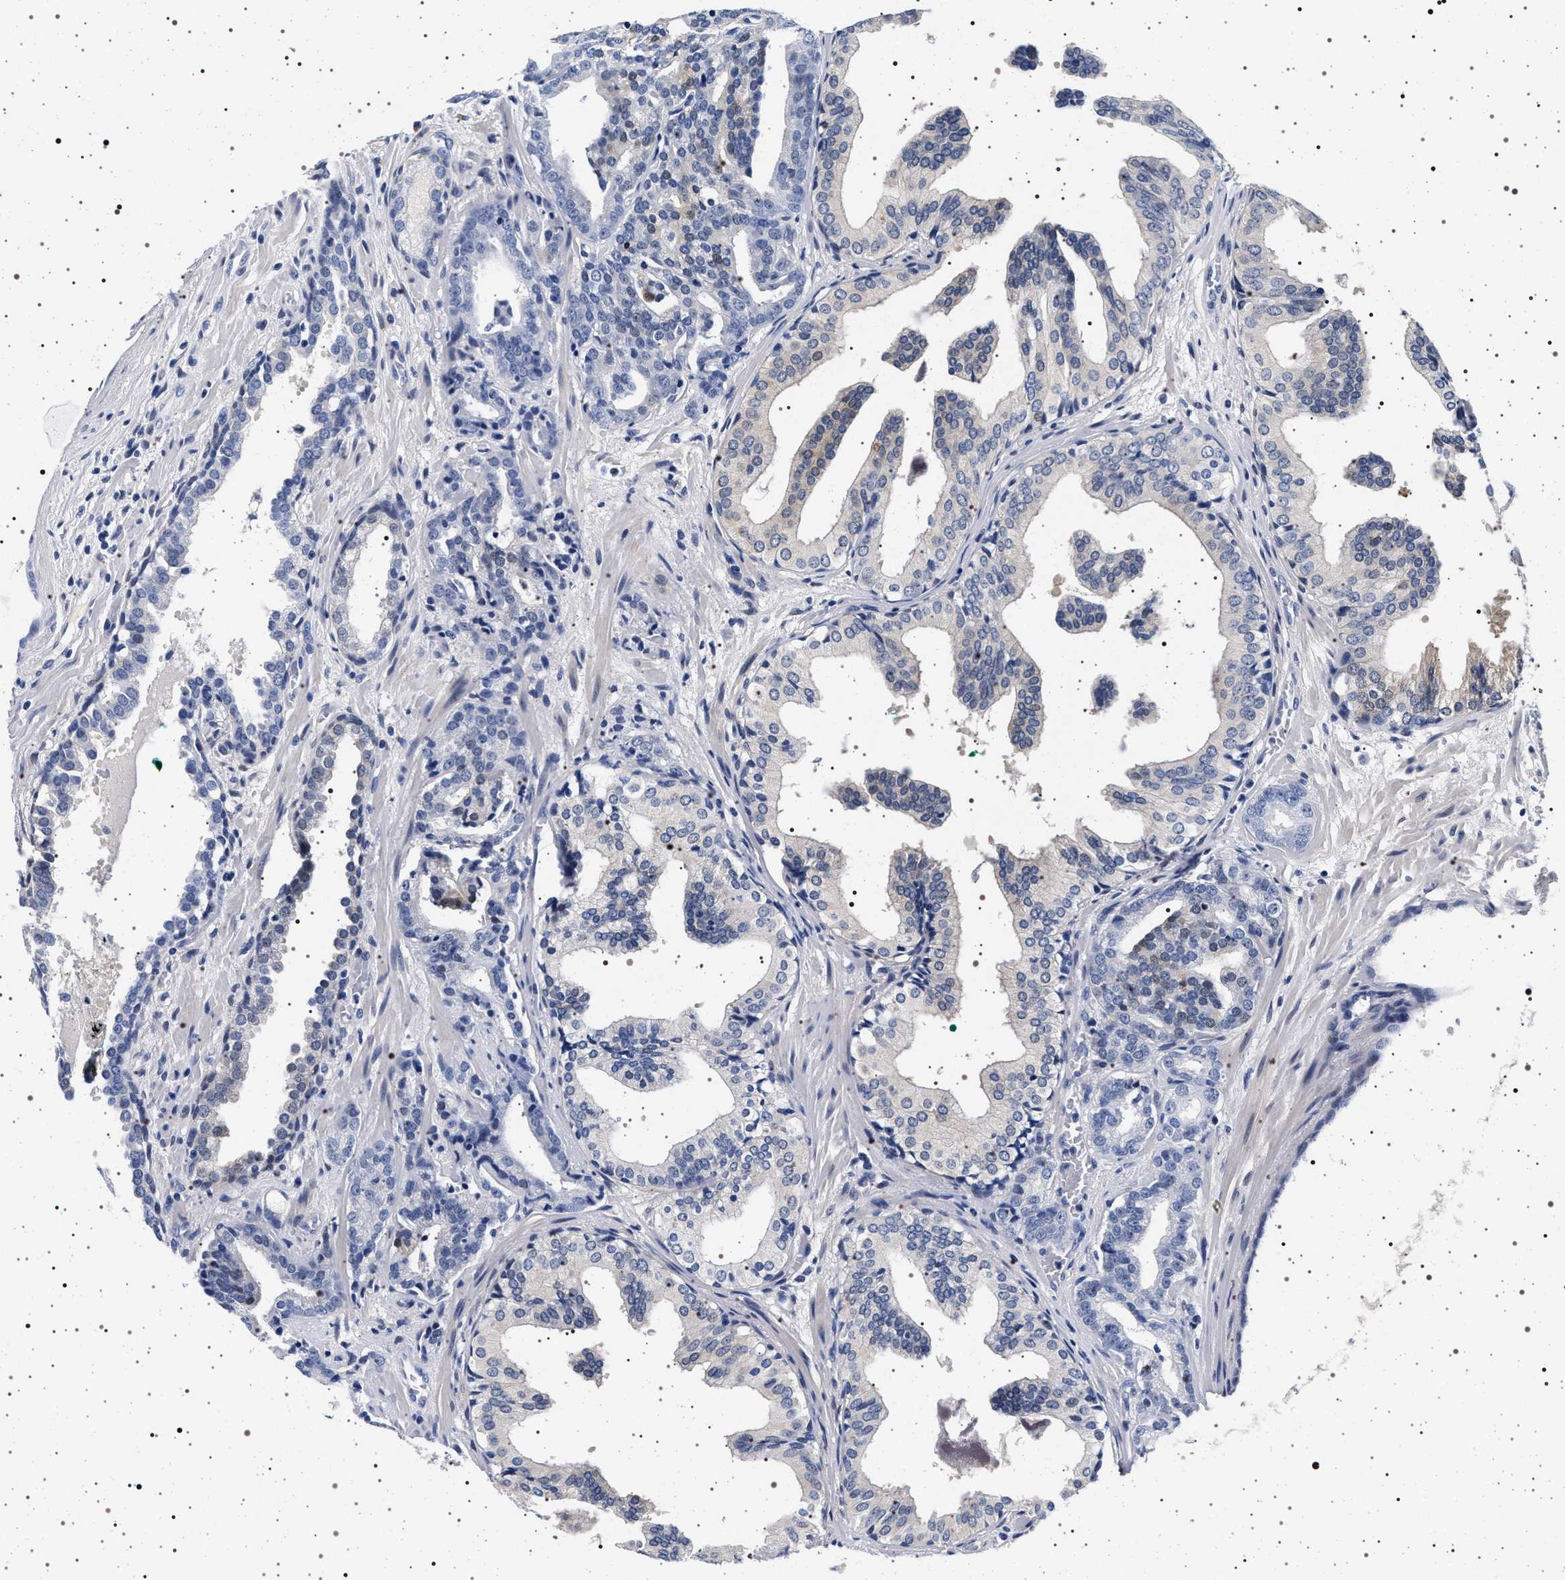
{"staining": {"intensity": "negative", "quantity": "none", "location": "none"}, "tissue": "prostate cancer", "cell_type": "Tumor cells", "image_type": "cancer", "snomed": [{"axis": "morphology", "description": "Adenocarcinoma, Low grade"}, {"axis": "topography", "description": "Prostate"}], "caption": "Immunohistochemistry (IHC) of human prostate cancer (low-grade adenocarcinoma) exhibits no staining in tumor cells. (Stains: DAB (3,3'-diaminobenzidine) immunohistochemistry with hematoxylin counter stain, Microscopy: brightfield microscopy at high magnification).", "gene": "MAPK10", "patient": {"sex": "male", "age": 63}}